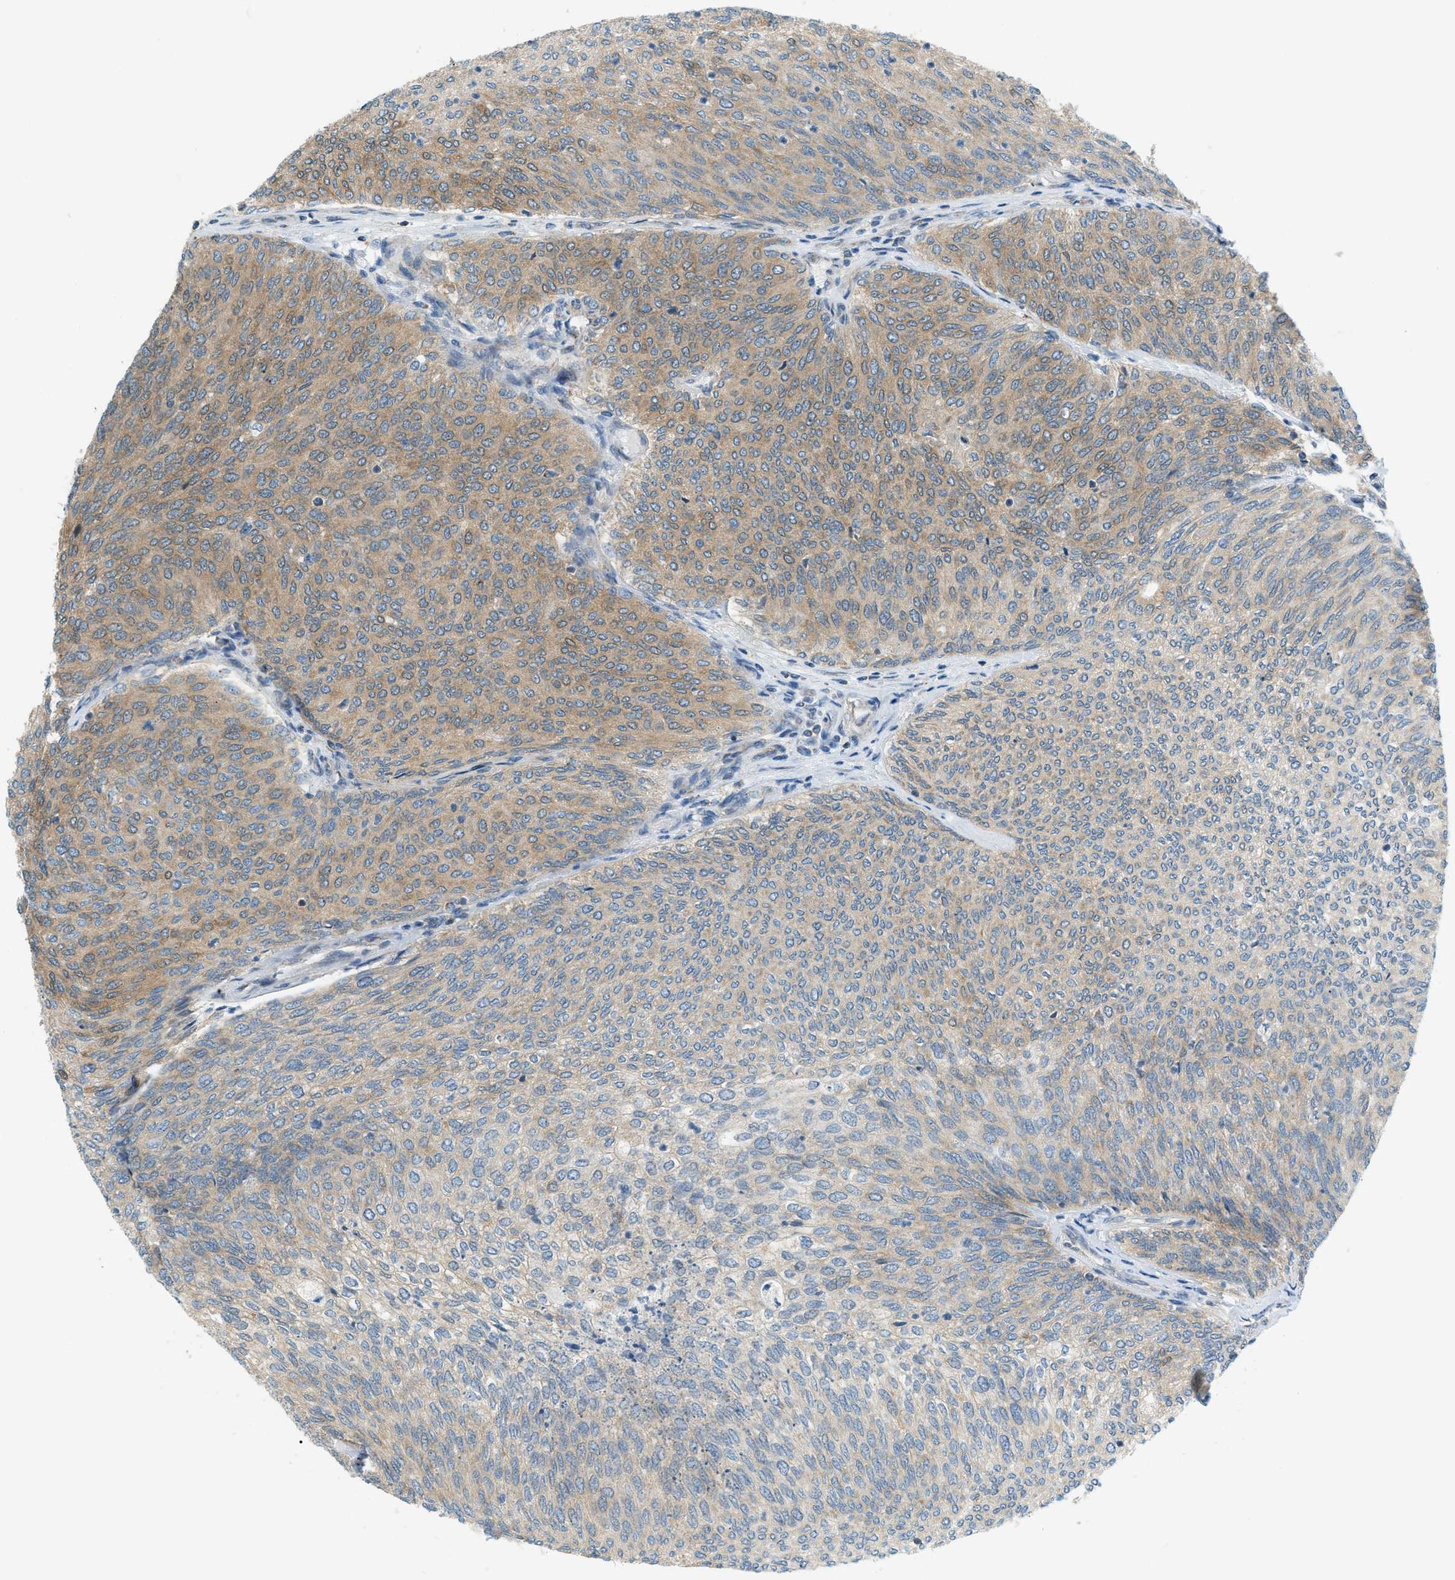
{"staining": {"intensity": "weak", "quantity": "25%-75%", "location": "cytoplasmic/membranous"}, "tissue": "urothelial cancer", "cell_type": "Tumor cells", "image_type": "cancer", "snomed": [{"axis": "morphology", "description": "Urothelial carcinoma, Low grade"}, {"axis": "topography", "description": "Urinary bladder"}], "caption": "Brown immunohistochemical staining in urothelial carcinoma (low-grade) reveals weak cytoplasmic/membranous expression in approximately 25%-75% of tumor cells. (Brightfield microscopy of DAB IHC at high magnification).", "gene": "PIGG", "patient": {"sex": "female", "age": 79}}